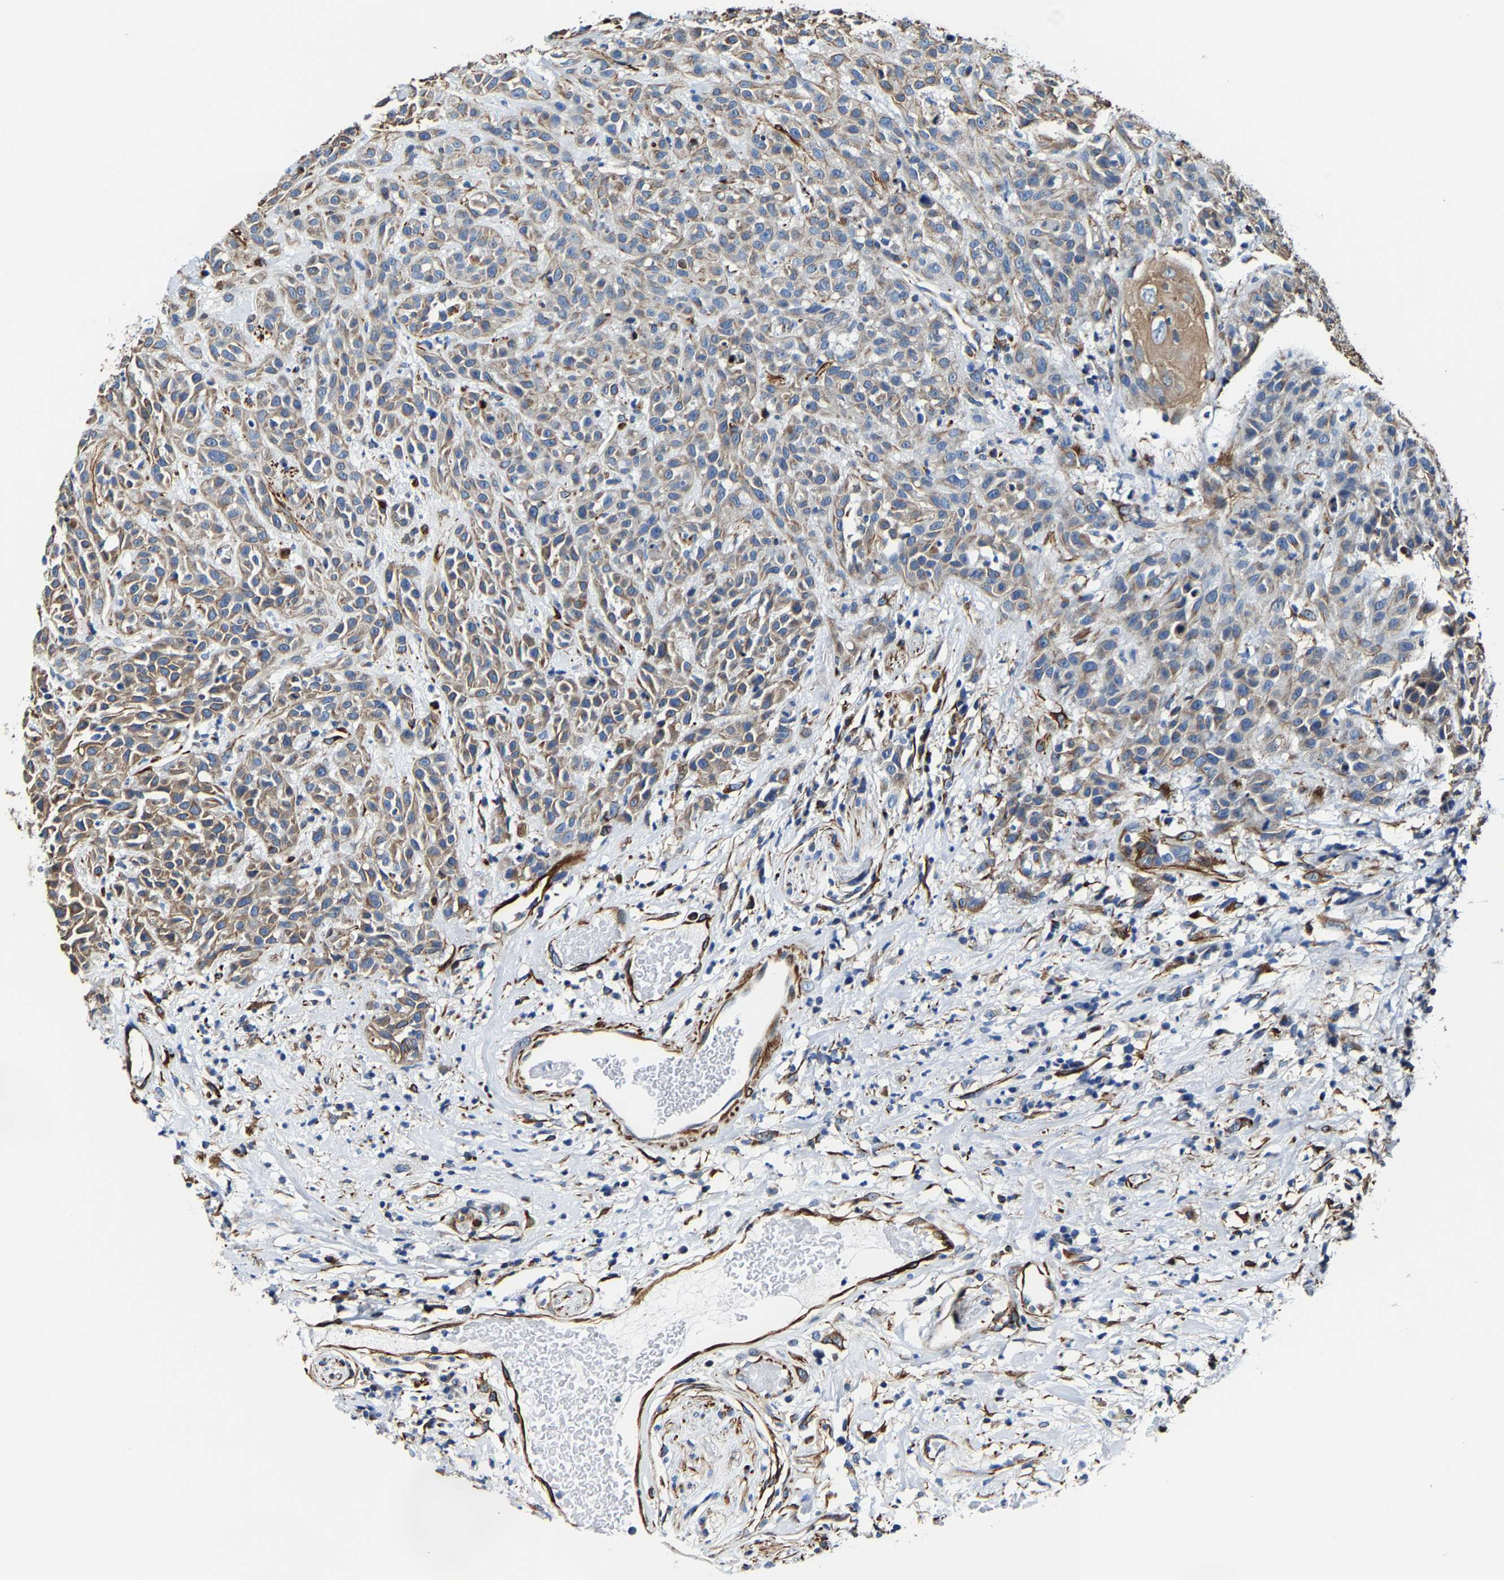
{"staining": {"intensity": "moderate", "quantity": "25%-75%", "location": "cytoplasmic/membranous"}, "tissue": "head and neck cancer", "cell_type": "Tumor cells", "image_type": "cancer", "snomed": [{"axis": "morphology", "description": "Normal tissue, NOS"}, {"axis": "morphology", "description": "Squamous cell carcinoma, NOS"}, {"axis": "topography", "description": "Cartilage tissue"}, {"axis": "topography", "description": "Head-Neck"}], "caption": "This is an image of immunohistochemistry (IHC) staining of head and neck squamous cell carcinoma, which shows moderate positivity in the cytoplasmic/membranous of tumor cells.", "gene": "MMEL1", "patient": {"sex": "male", "age": 62}}